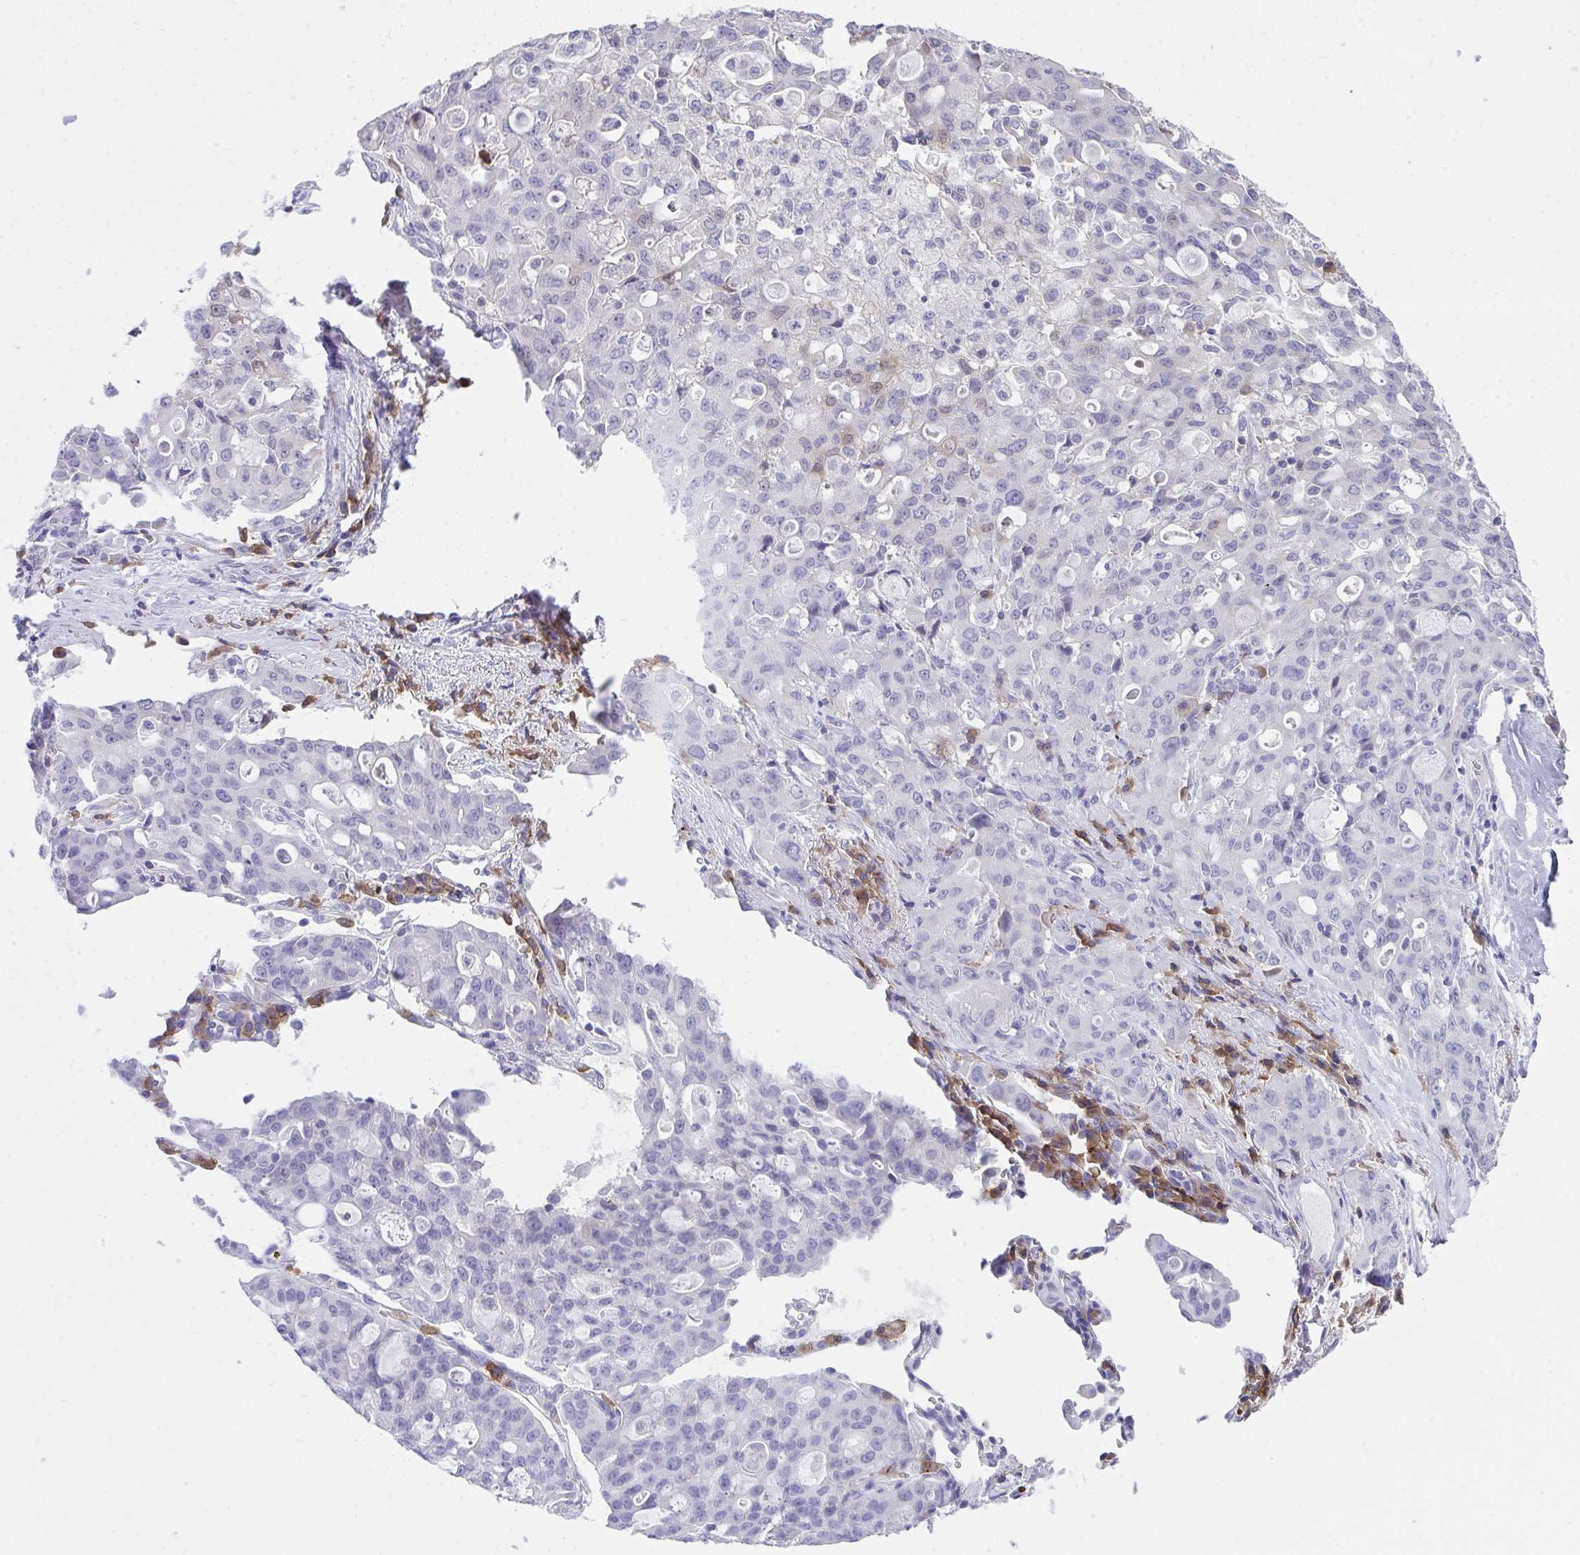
{"staining": {"intensity": "negative", "quantity": "none", "location": "none"}, "tissue": "lung cancer", "cell_type": "Tumor cells", "image_type": "cancer", "snomed": [{"axis": "morphology", "description": "Adenocarcinoma, NOS"}, {"axis": "topography", "description": "Lung"}], "caption": "High power microscopy histopathology image of an immunohistochemistry (IHC) image of lung cancer (adenocarcinoma), revealing no significant expression in tumor cells. The staining was performed using DAB (3,3'-diaminobenzidine) to visualize the protein expression in brown, while the nuclei were stained in blue with hematoxylin (Magnification: 20x).", "gene": "SLAMF7", "patient": {"sex": "female", "age": 44}}